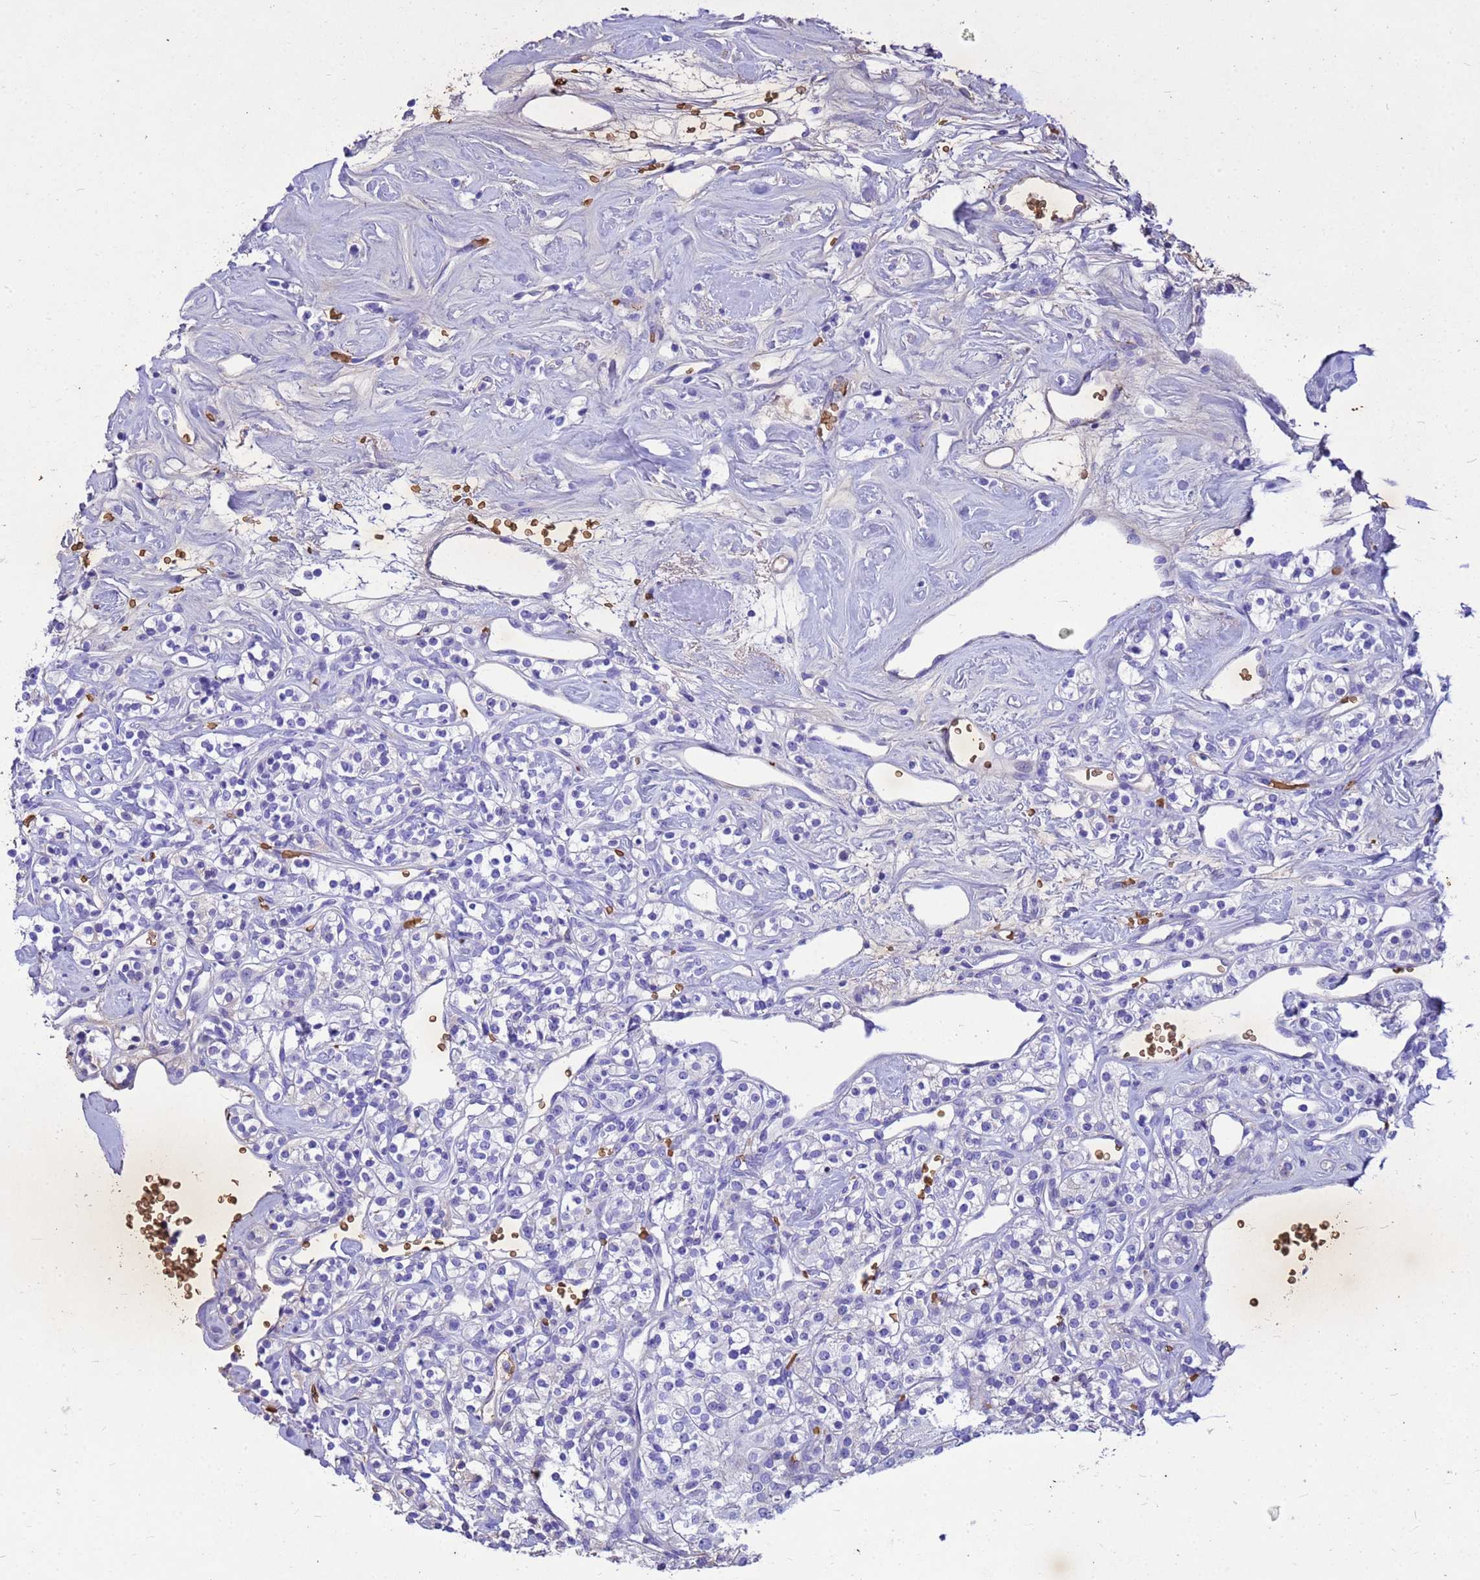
{"staining": {"intensity": "negative", "quantity": "none", "location": "none"}, "tissue": "renal cancer", "cell_type": "Tumor cells", "image_type": "cancer", "snomed": [{"axis": "morphology", "description": "Adenocarcinoma, NOS"}, {"axis": "topography", "description": "Kidney"}], "caption": "The immunohistochemistry micrograph has no significant staining in tumor cells of renal cancer (adenocarcinoma) tissue.", "gene": "HBA2", "patient": {"sex": "male", "age": 77}}